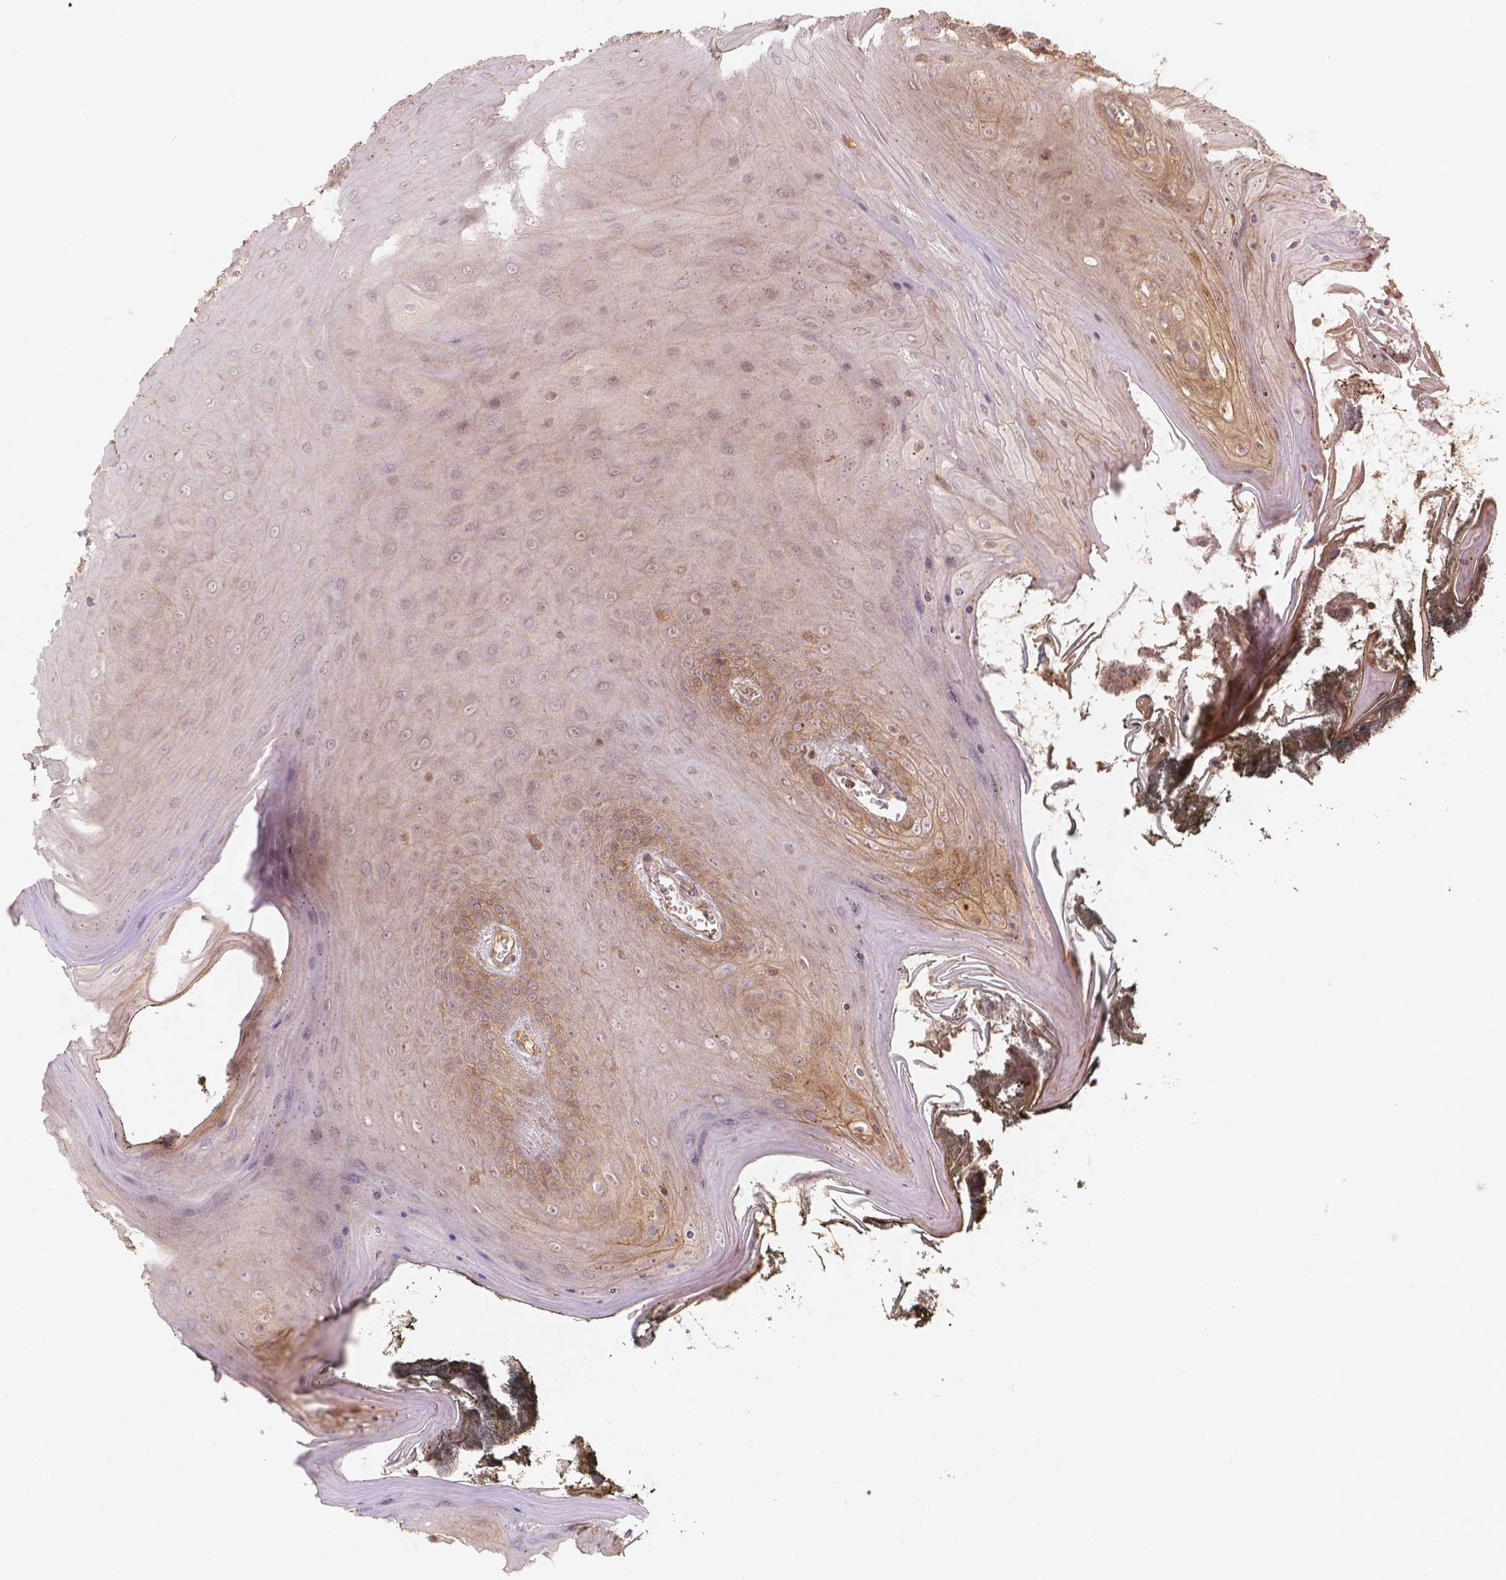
{"staining": {"intensity": "moderate", "quantity": "<25%", "location": "cytoplasmic/membranous"}, "tissue": "oral mucosa", "cell_type": "Squamous epithelial cells", "image_type": "normal", "snomed": [{"axis": "morphology", "description": "Normal tissue, NOS"}, {"axis": "topography", "description": "Oral tissue"}], "caption": "Immunohistochemistry of normal oral mucosa shows low levels of moderate cytoplasmic/membranous positivity in about <25% of squamous epithelial cells. The staining is performed using DAB brown chromogen to label protein expression. The nuclei are counter-stained blue using hematoxylin.", "gene": "XPR1", "patient": {"sex": "male", "age": 9}}